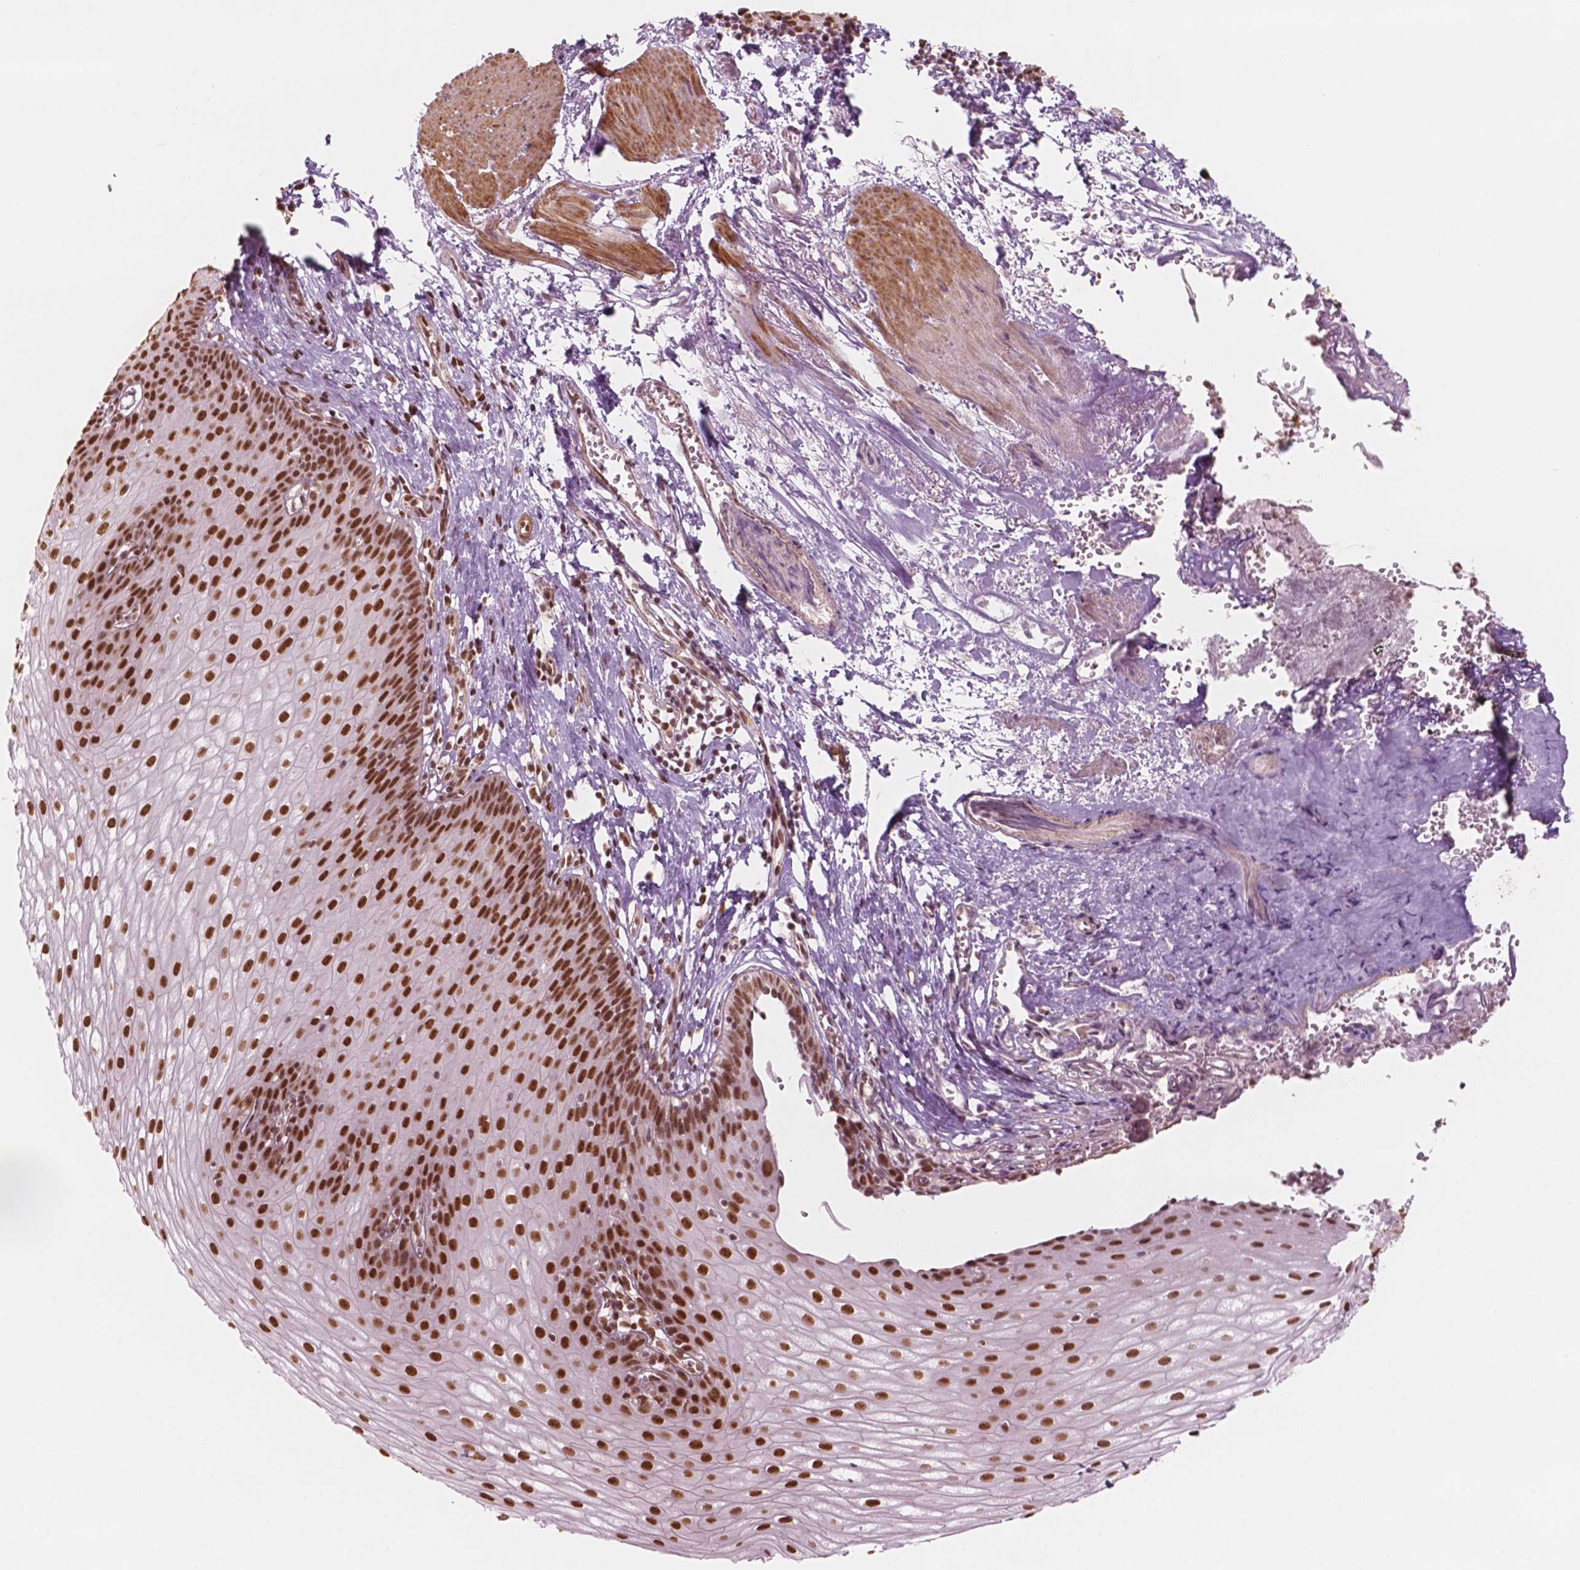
{"staining": {"intensity": "strong", "quantity": ">75%", "location": "nuclear"}, "tissue": "esophagus", "cell_type": "Squamous epithelial cells", "image_type": "normal", "snomed": [{"axis": "morphology", "description": "Normal tissue, NOS"}, {"axis": "topography", "description": "Esophagus"}], "caption": "Approximately >75% of squamous epithelial cells in normal esophagus exhibit strong nuclear protein positivity as visualized by brown immunohistochemical staining.", "gene": "GTF3C5", "patient": {"sex": "male", "age": 72}}